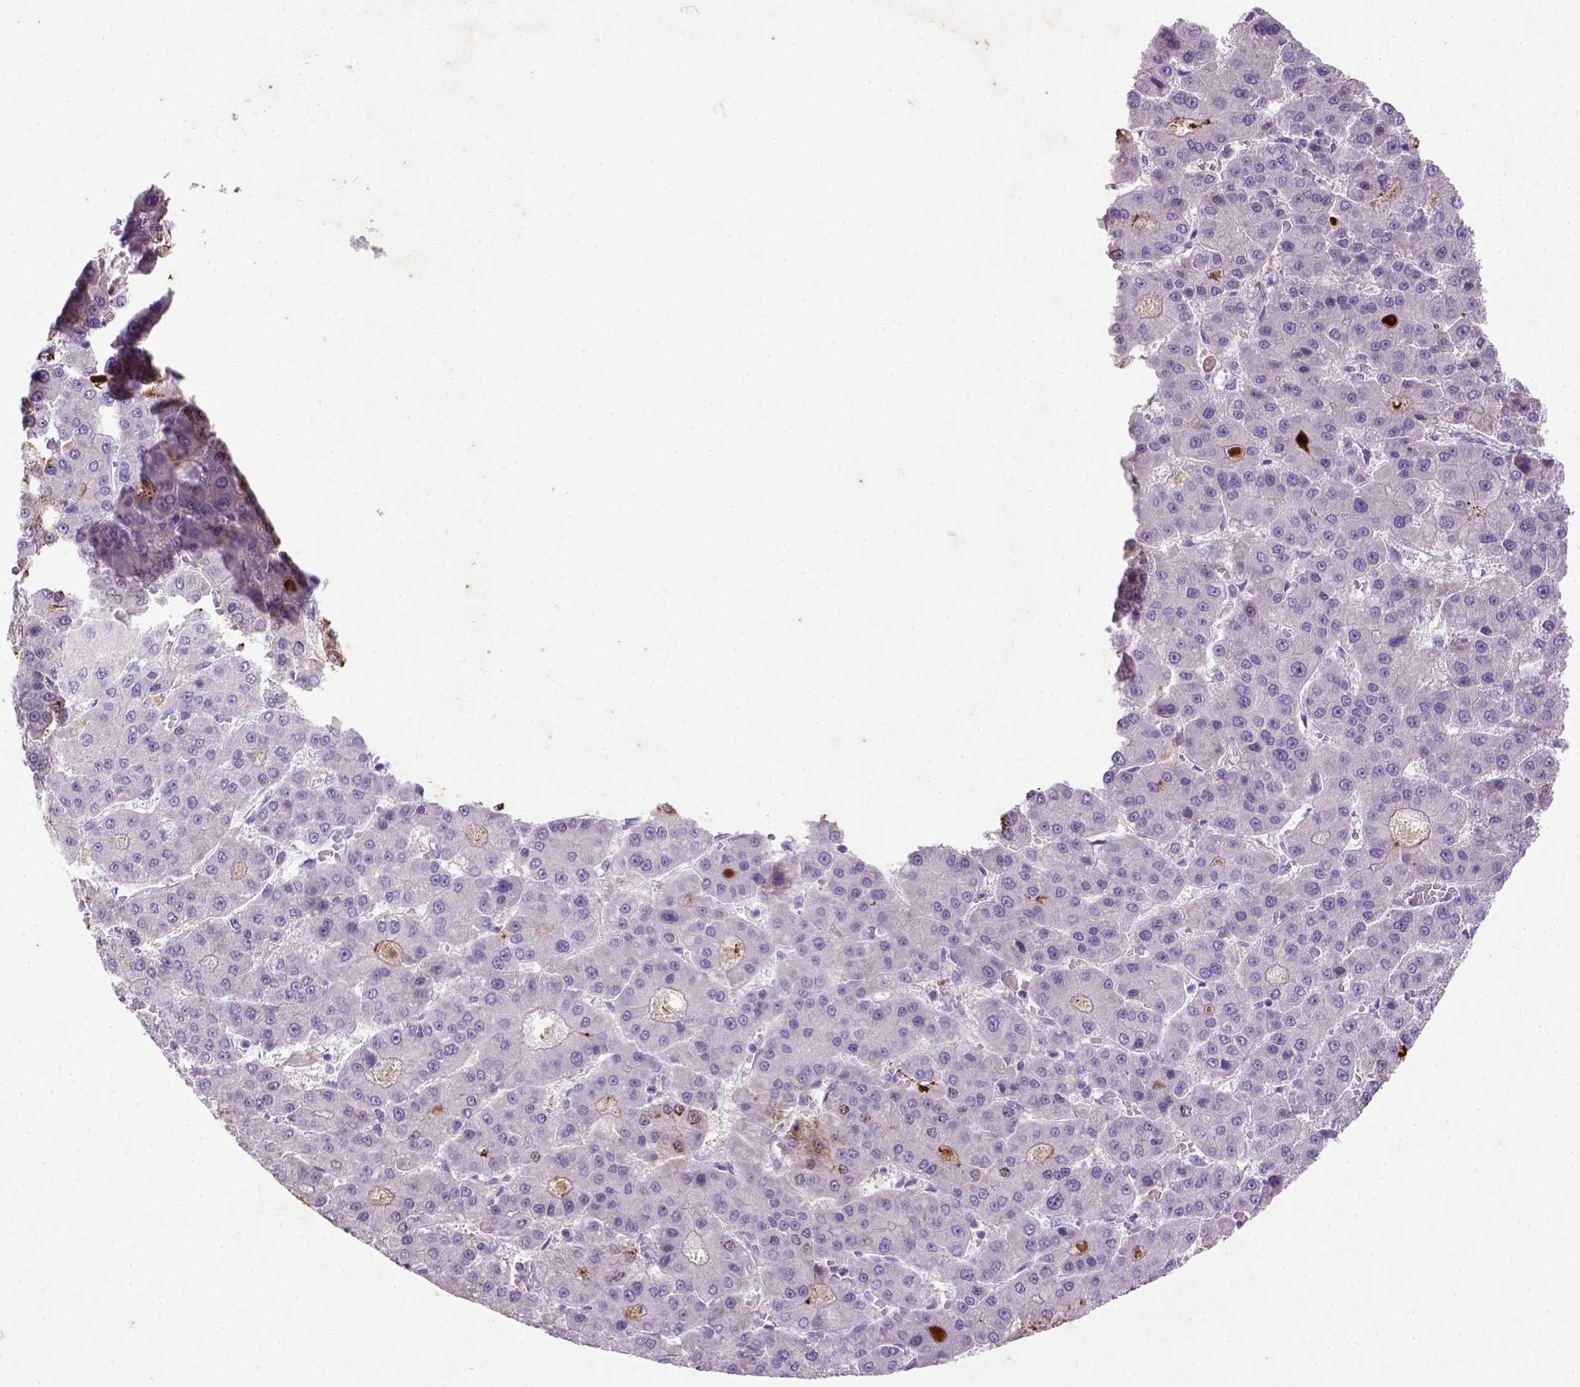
{"staining": {"intensity": "negative", "quantity": "none", "location": "none"}, "tissue": "liver cancer", "cell_type": "Tumor cells", "image_type": "cancer", "snomed": [{"axis": "morphology", "description": "Carcinoma, Hepatocellular, NOS"}, {"axis": "topography", "description": "Liver"}], "caption": "The photomicrograph displays no staining of tumor cells in liver cancer. (Brightfield microscopy of DAB immunohistochemistry (IHC) at high magnification).", "gene": "NUDT2", "patient": {"sex": "male", "age": 70}}